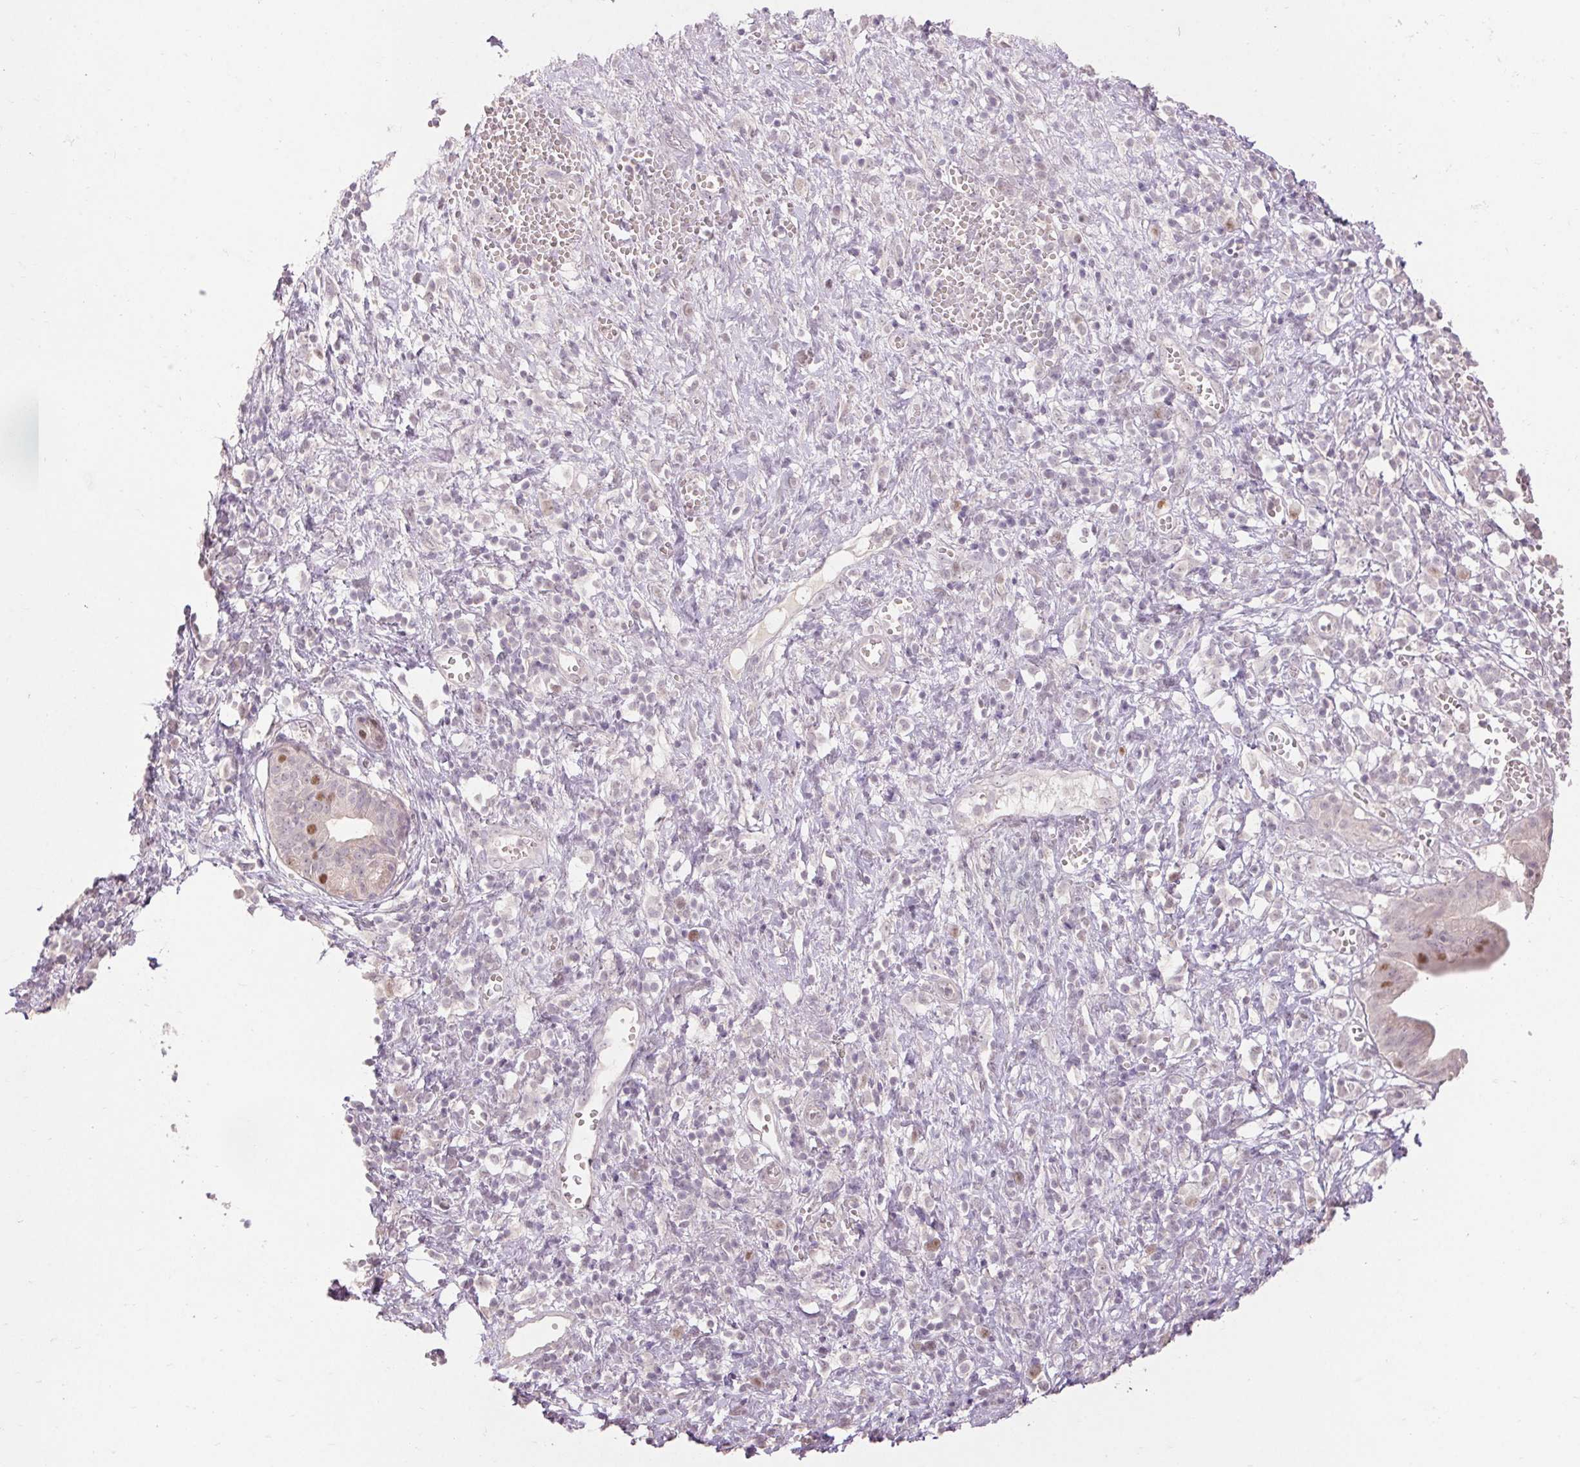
{"staining": {"intensity": "moderate", "quantity": "<25%", "location": "nuclear"}, "tissue": "pancreatic cancer", "cell_type": "Tumor cells", "image_type": "cancer", "snomed": [{"axis": "morphology", "description": "Adenocarcinoma, NOS"}, {"axis": "topography", "description": "Pancreas"}], "caption": "IHC of human pancreatic cancer exhibits low levels of moderate nuclear expression in about <25% of tumor cells. Using DAB (brown) and hematoxylin (blue) stains, captured at high magnification using brightfield microscopy.", "gene": "SKP2", "patient": {"sex": "female", "age": 73}}